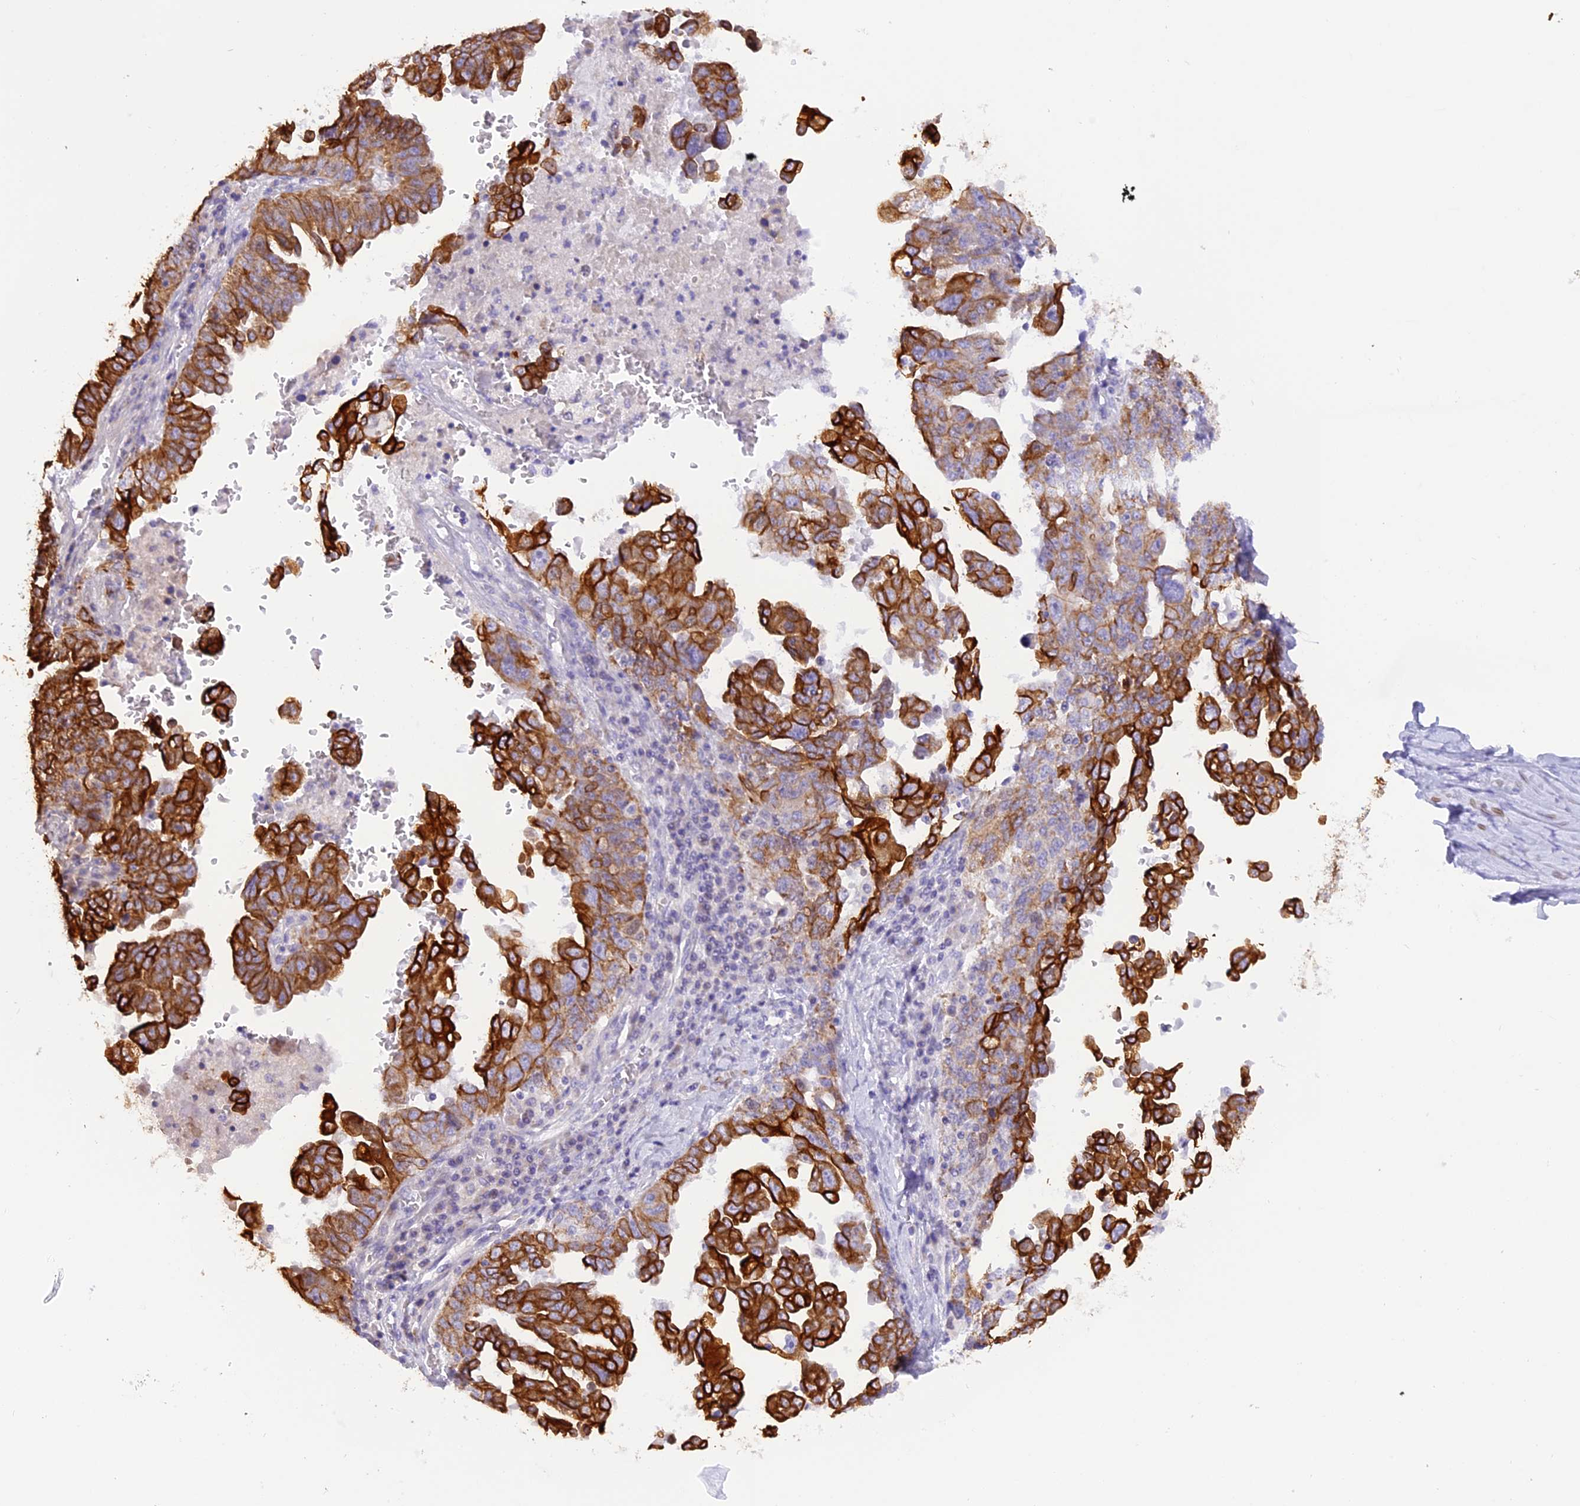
{"staining": {"intensity": "strong", "quantity": ">75%", "location": "cytoplasmic/membranous"}, "tissue": "ovarian cancer", "cell_type": "Tumor cells", "image_type": "cancer", "snomed": [{"axis": "morphology", "description": "Carcinoma, endometroid"}, {"axis": "topography", "description": "Ovary"}], "caption": "Ovarian cancer was stained to show a protein in brown. There is high levels of strong cytoplasmic/membranous expression in about >75% of tumor cells. (DAB (3,3'-diaminobenzidine) = brown stain, brightfield microscopy at high magnification).", "gene": "PKIA", "patient": {"sex": "female", "age": 62}}